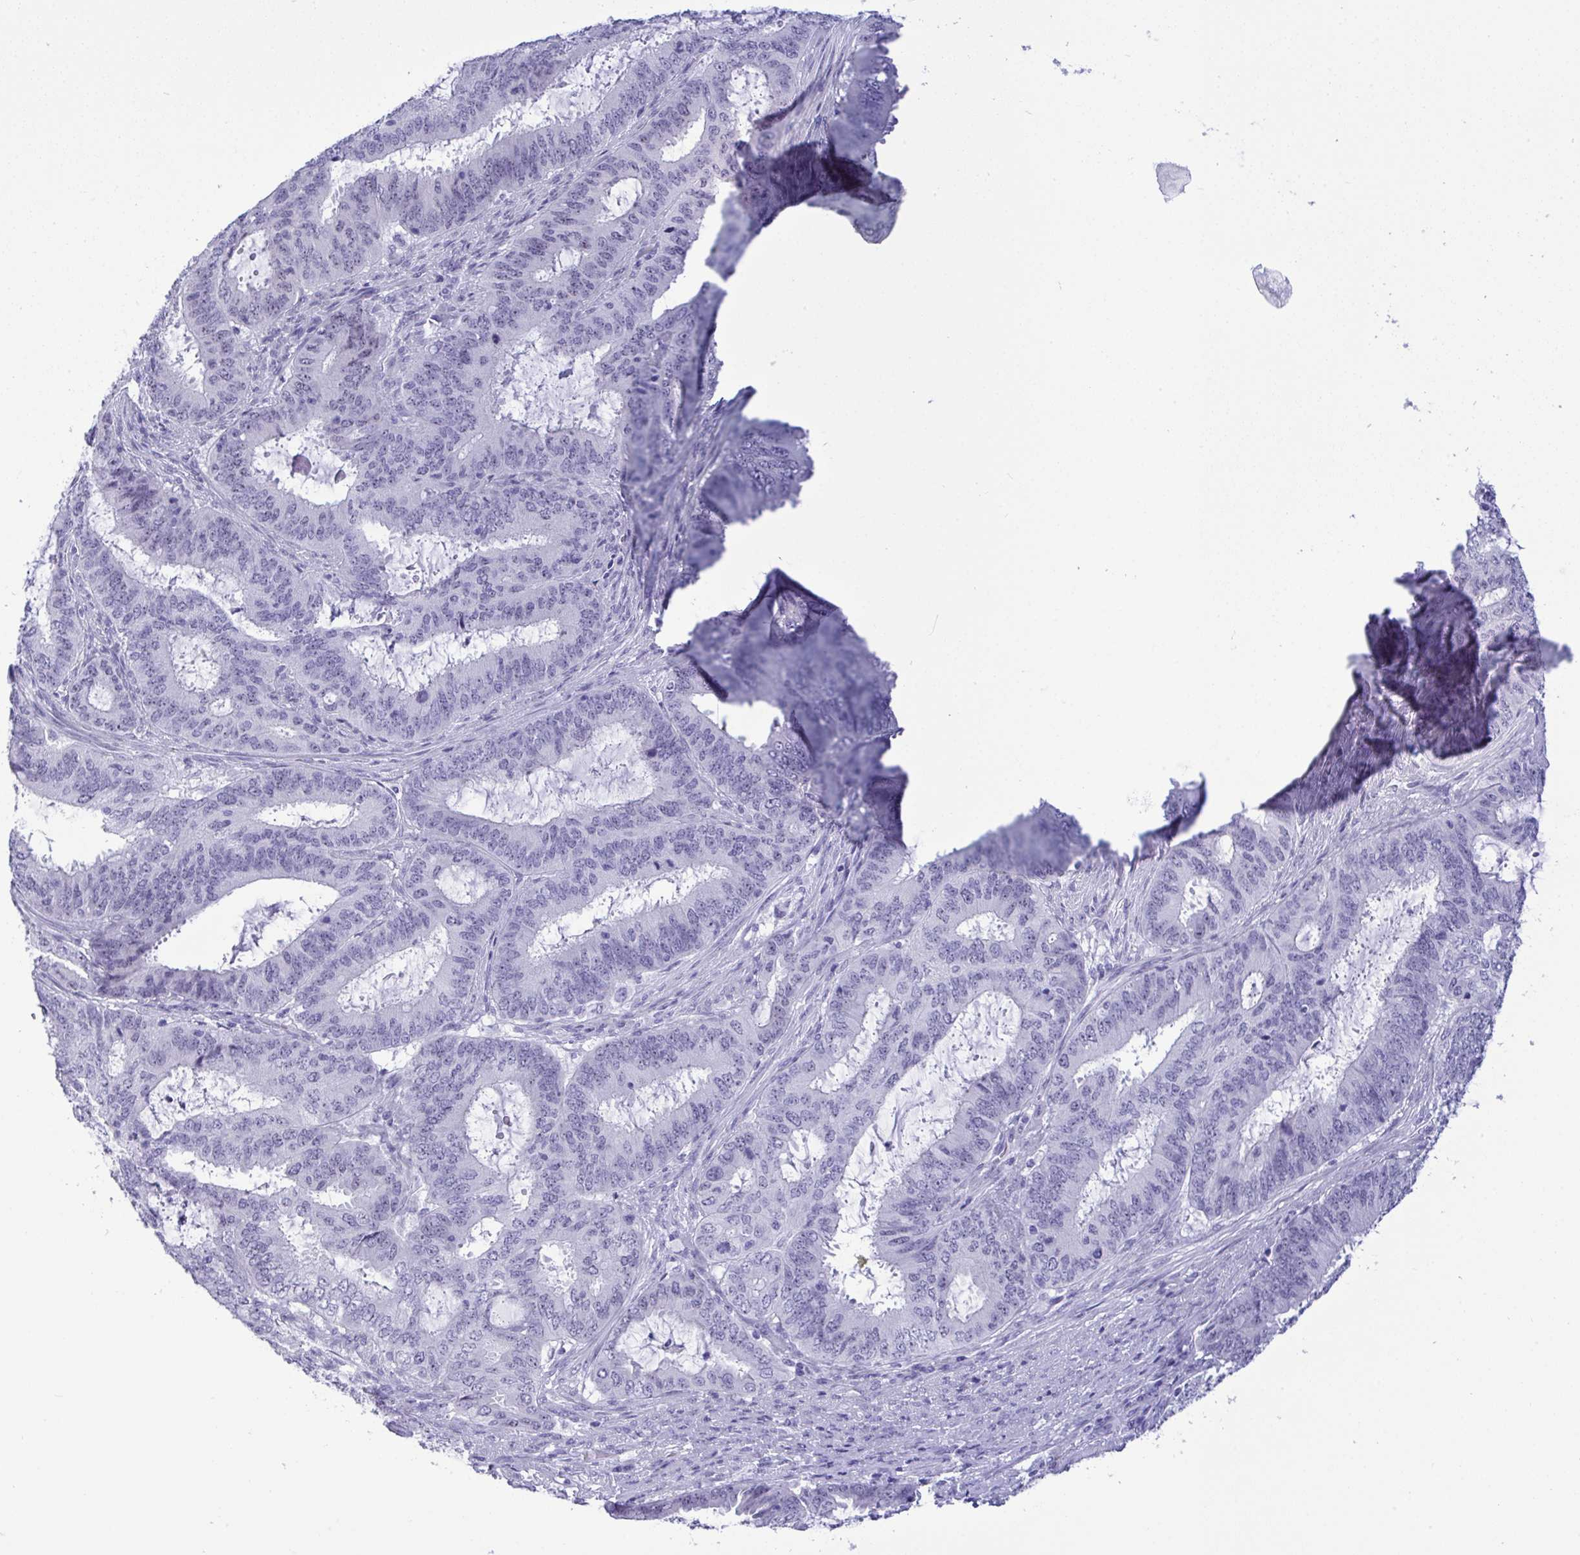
{"staining": {"intensity": "negative", "quantity": "none", "location": "none"}, "tissue": "endometrial cancer", "cell_type": "Tumor cells", "image_type": "cancer", "snomed": [{"axis": "morphology", "description": "Adenocarcinoma, NOS"}, {"axis": "topography", "description": "Endometrium"}], "caption": "A high-resolution histopathology image shows IHC staining of endometrial cancer (adenocarcinoma), which demonstrates no significant staining in tumor cells. (Brightfield microscopy of DAB immunohistochemistry at high magnification).", "gene": "YBX2", "patient": {"sex": "female", "age": 51}}